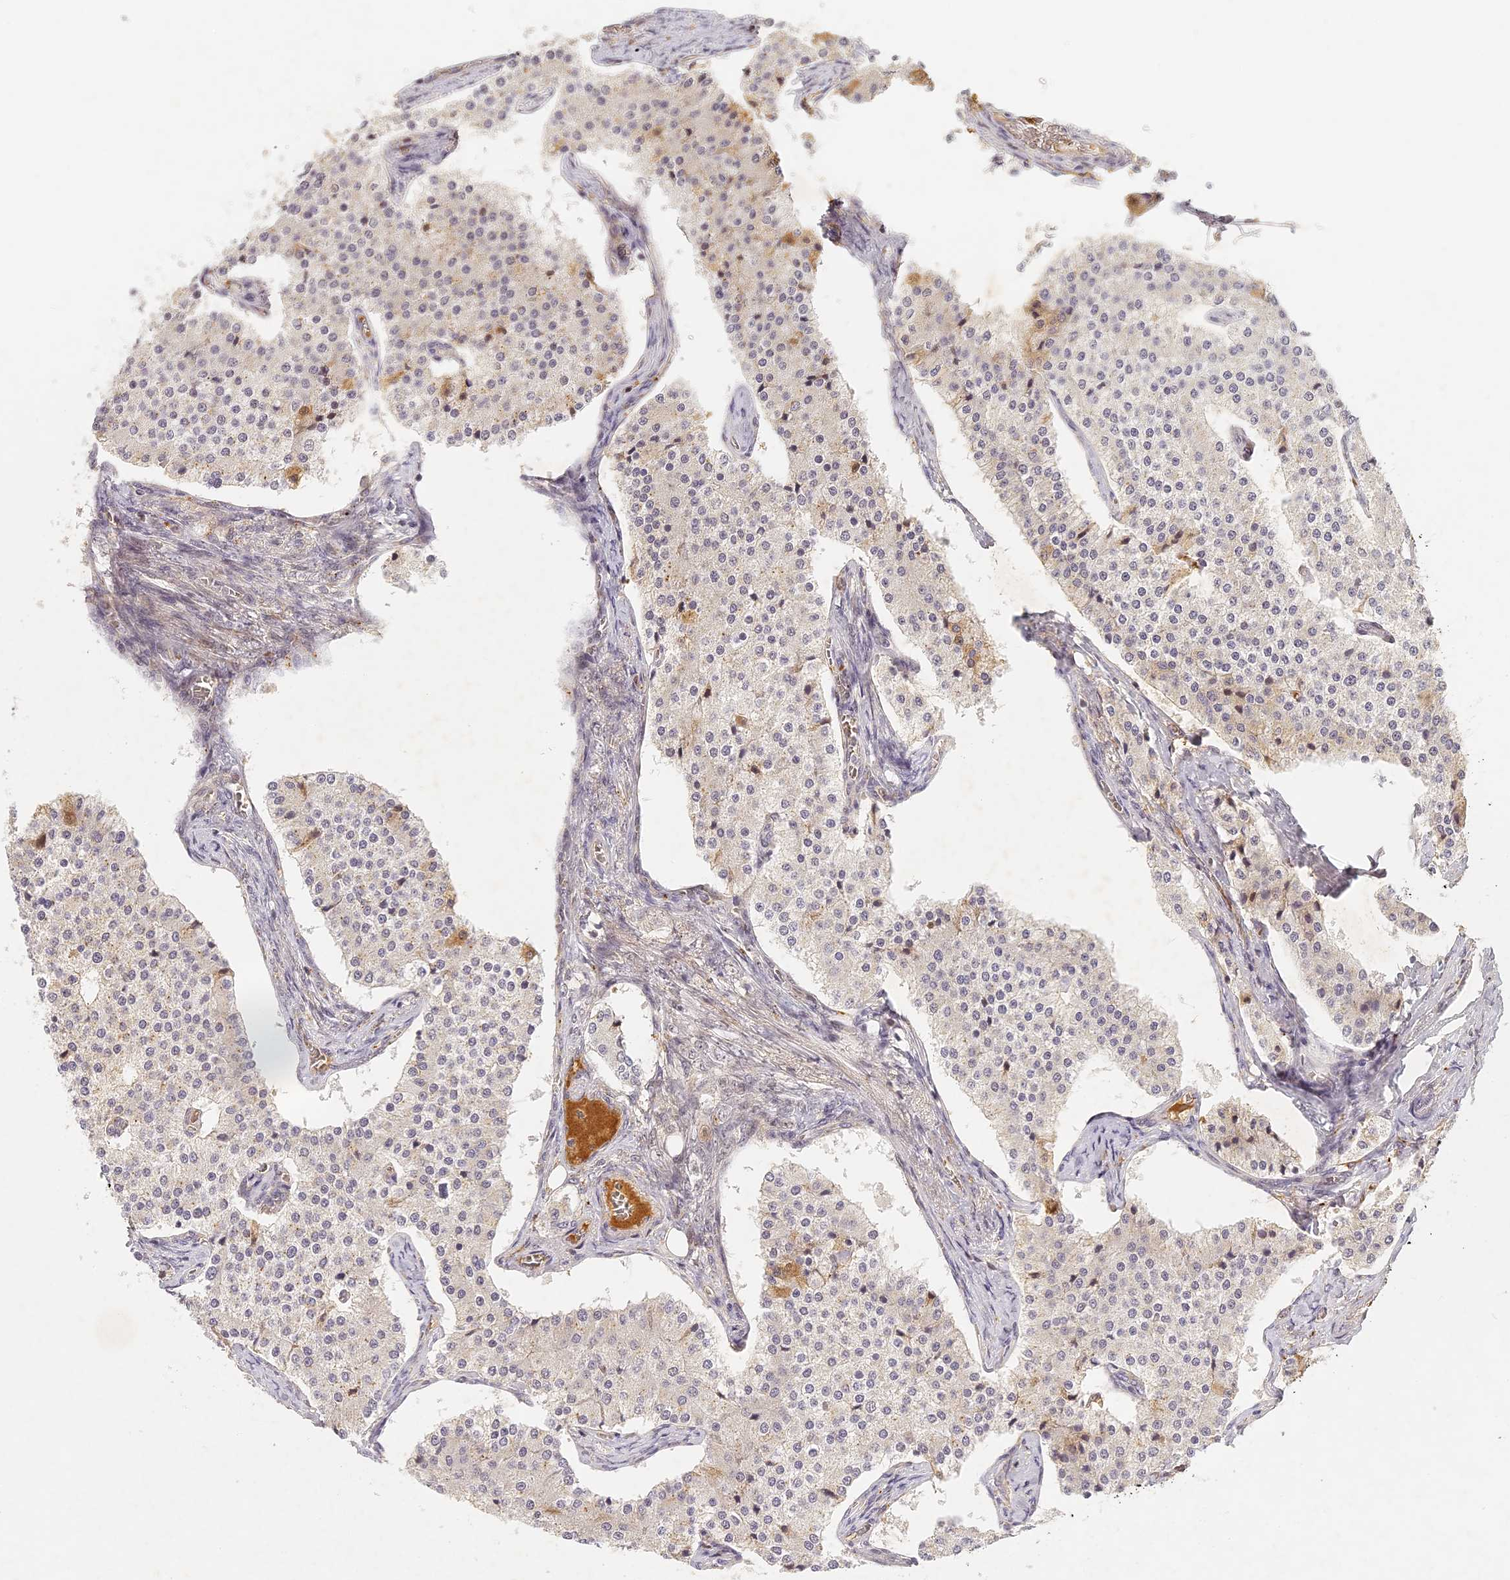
{"staining": {"intensity": "negative", "quantity": "none", "location": "none"}, "tissue": "carcinoid", "cell_type": "Tumor cells", "image_type": "cancer", "snomed": [{"axis": "morphology", "description": "Carcinoid, malignant, NOS"}, {"axis": "topography", "description": "Colon"}], "caption": "Immunohistochemistry (IHC) of carcinoid (malignant) reveals no positivity in tumor cells.", "gene": "ELL3", "patient": {"sex": "female", "age": 52}}